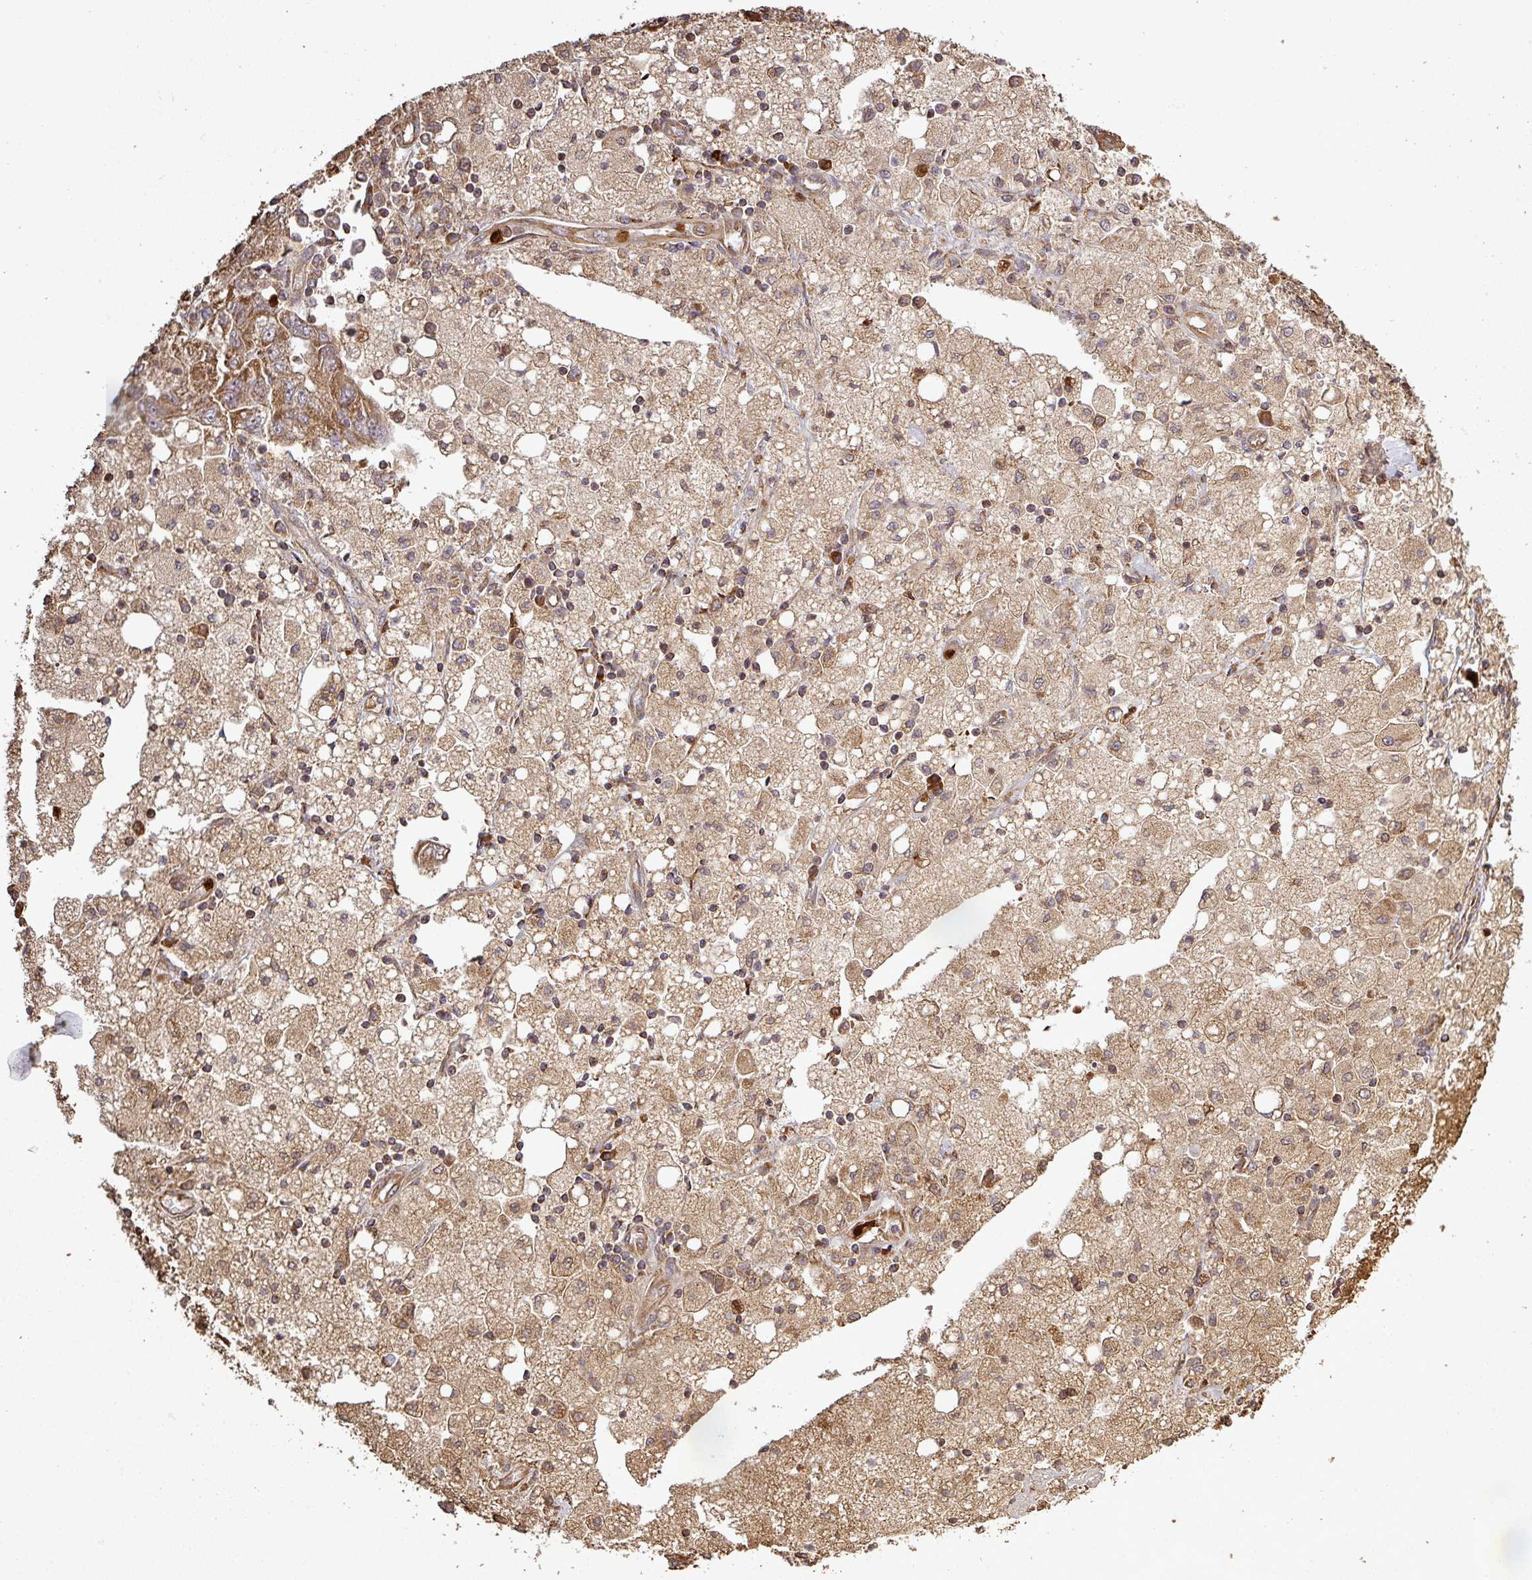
{"staining": {"intensity": "moderate", "quantity": ">75%", "location": "cytoplasmic/membranous"}, "tissue": "ovarian cancer", "cell_type": "Tumor cells", "image_type": "cancer", "snomed": [{"axis": "morphology", "description": "Carcinoma, NOS"}, {"axis": "morphology", "description": "Cystadenocarcinoma, serous, NOS"}, {"axis": "topography", "description": "Ovary"}], "caption": "Moderate cytoplasmic/membranous expression for a protein is present in approximately >75% of tumor cells of ovarian cancer using immunohistochemistry (IHC).", "gene": "PLEKHM1", "patient": {"sex": "female", "age": 69}}